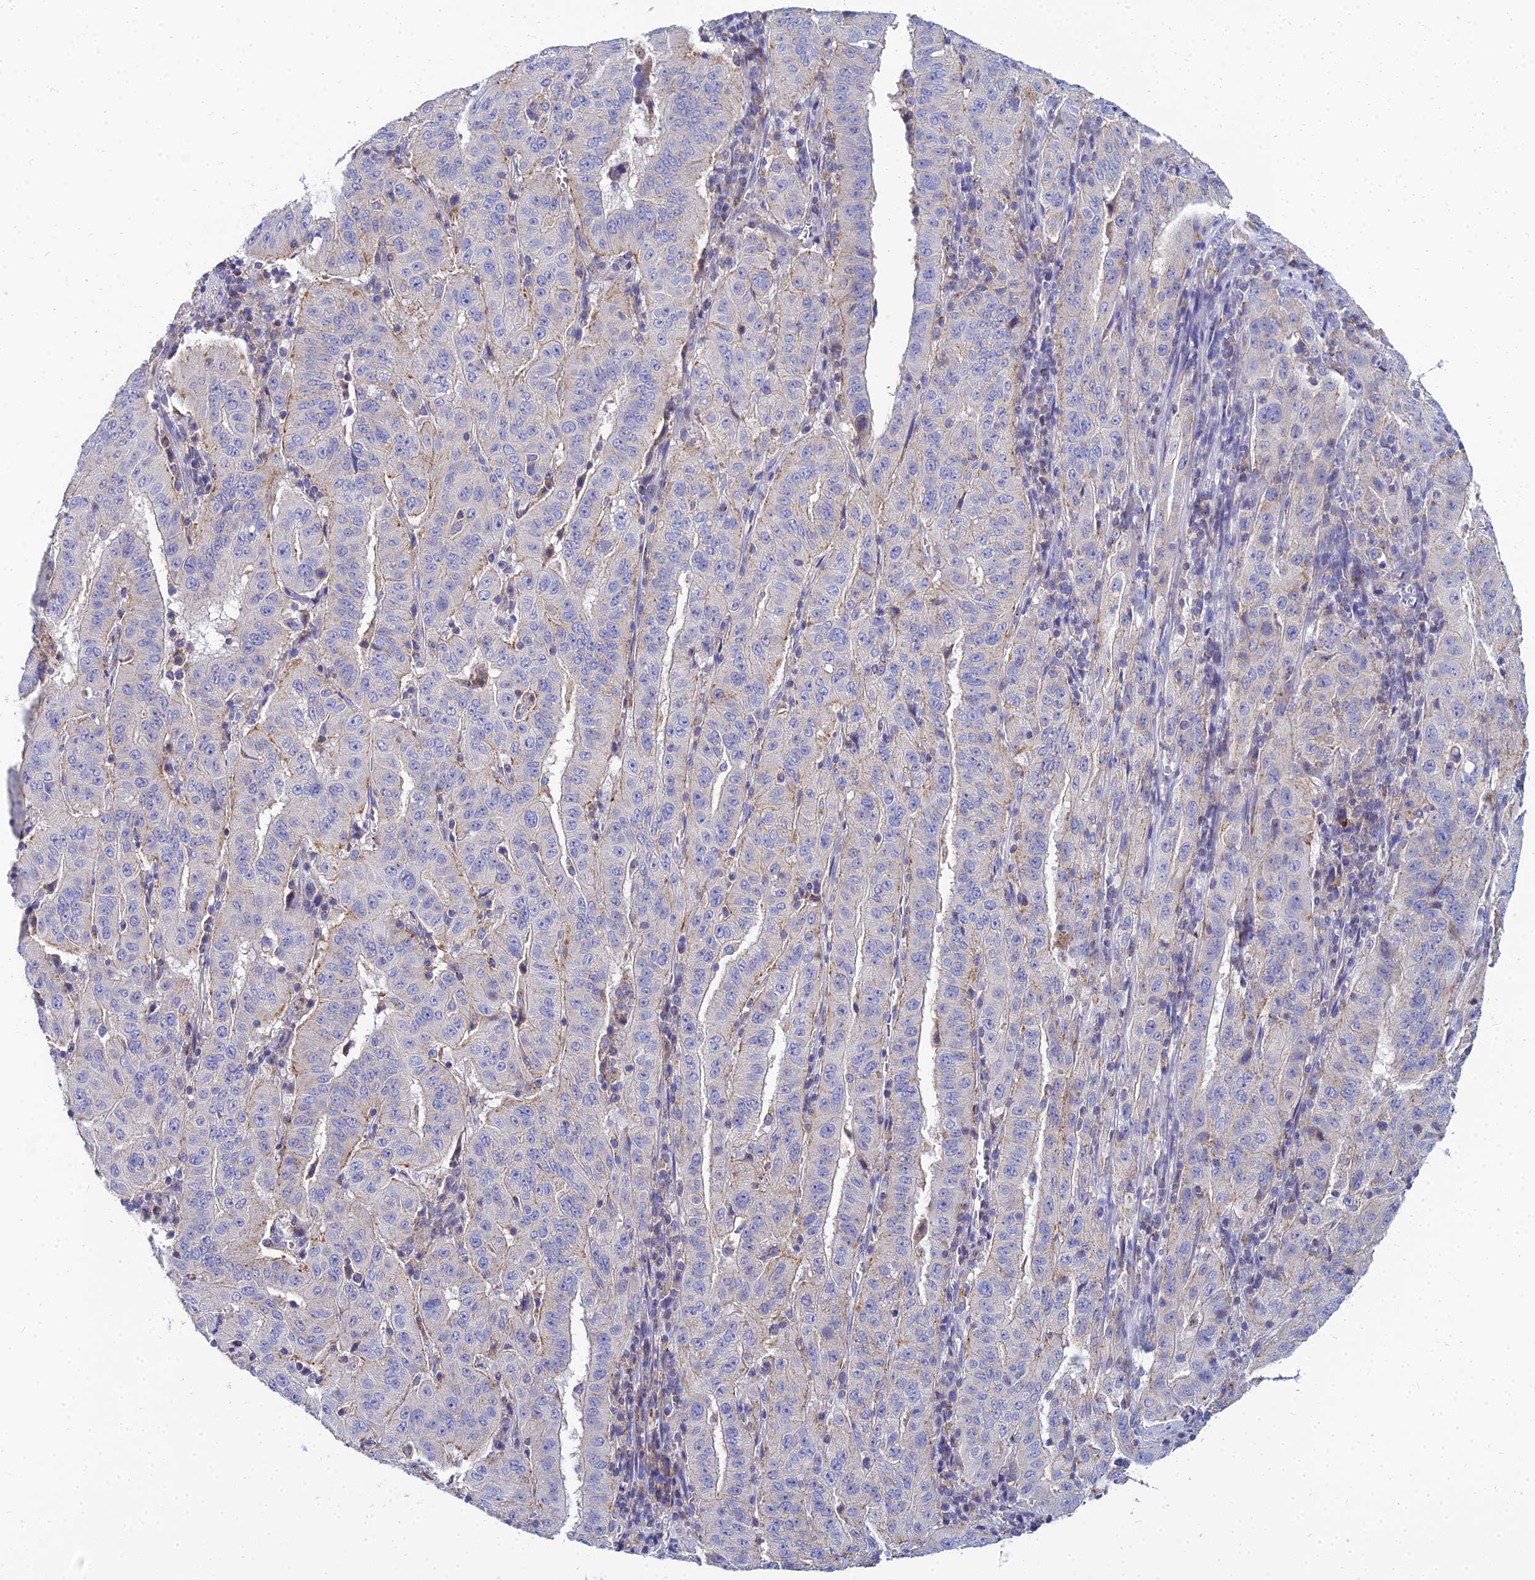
{"staining": {"intensity": "weak", "quantity": "<25%", "location": "cytoplasmic/membranous"}, "tissue": "pancreatic cancer", "cell_type": "Tumor cells", "image_type": "cancer", "snomed": [{"axis": "morphology", "description": "Adenocarcinoma, NOS"}, {"axis": "topography", "description": "Pancreas"}], "caption": "Immunohistochemistry histopathology image of adenocarcinoma (pancreatic) stained for a protein (brown), which demonstrates no expression in tumor cells.", "gene": "NPY", "patient": {"sex": "male", "age": 63}}